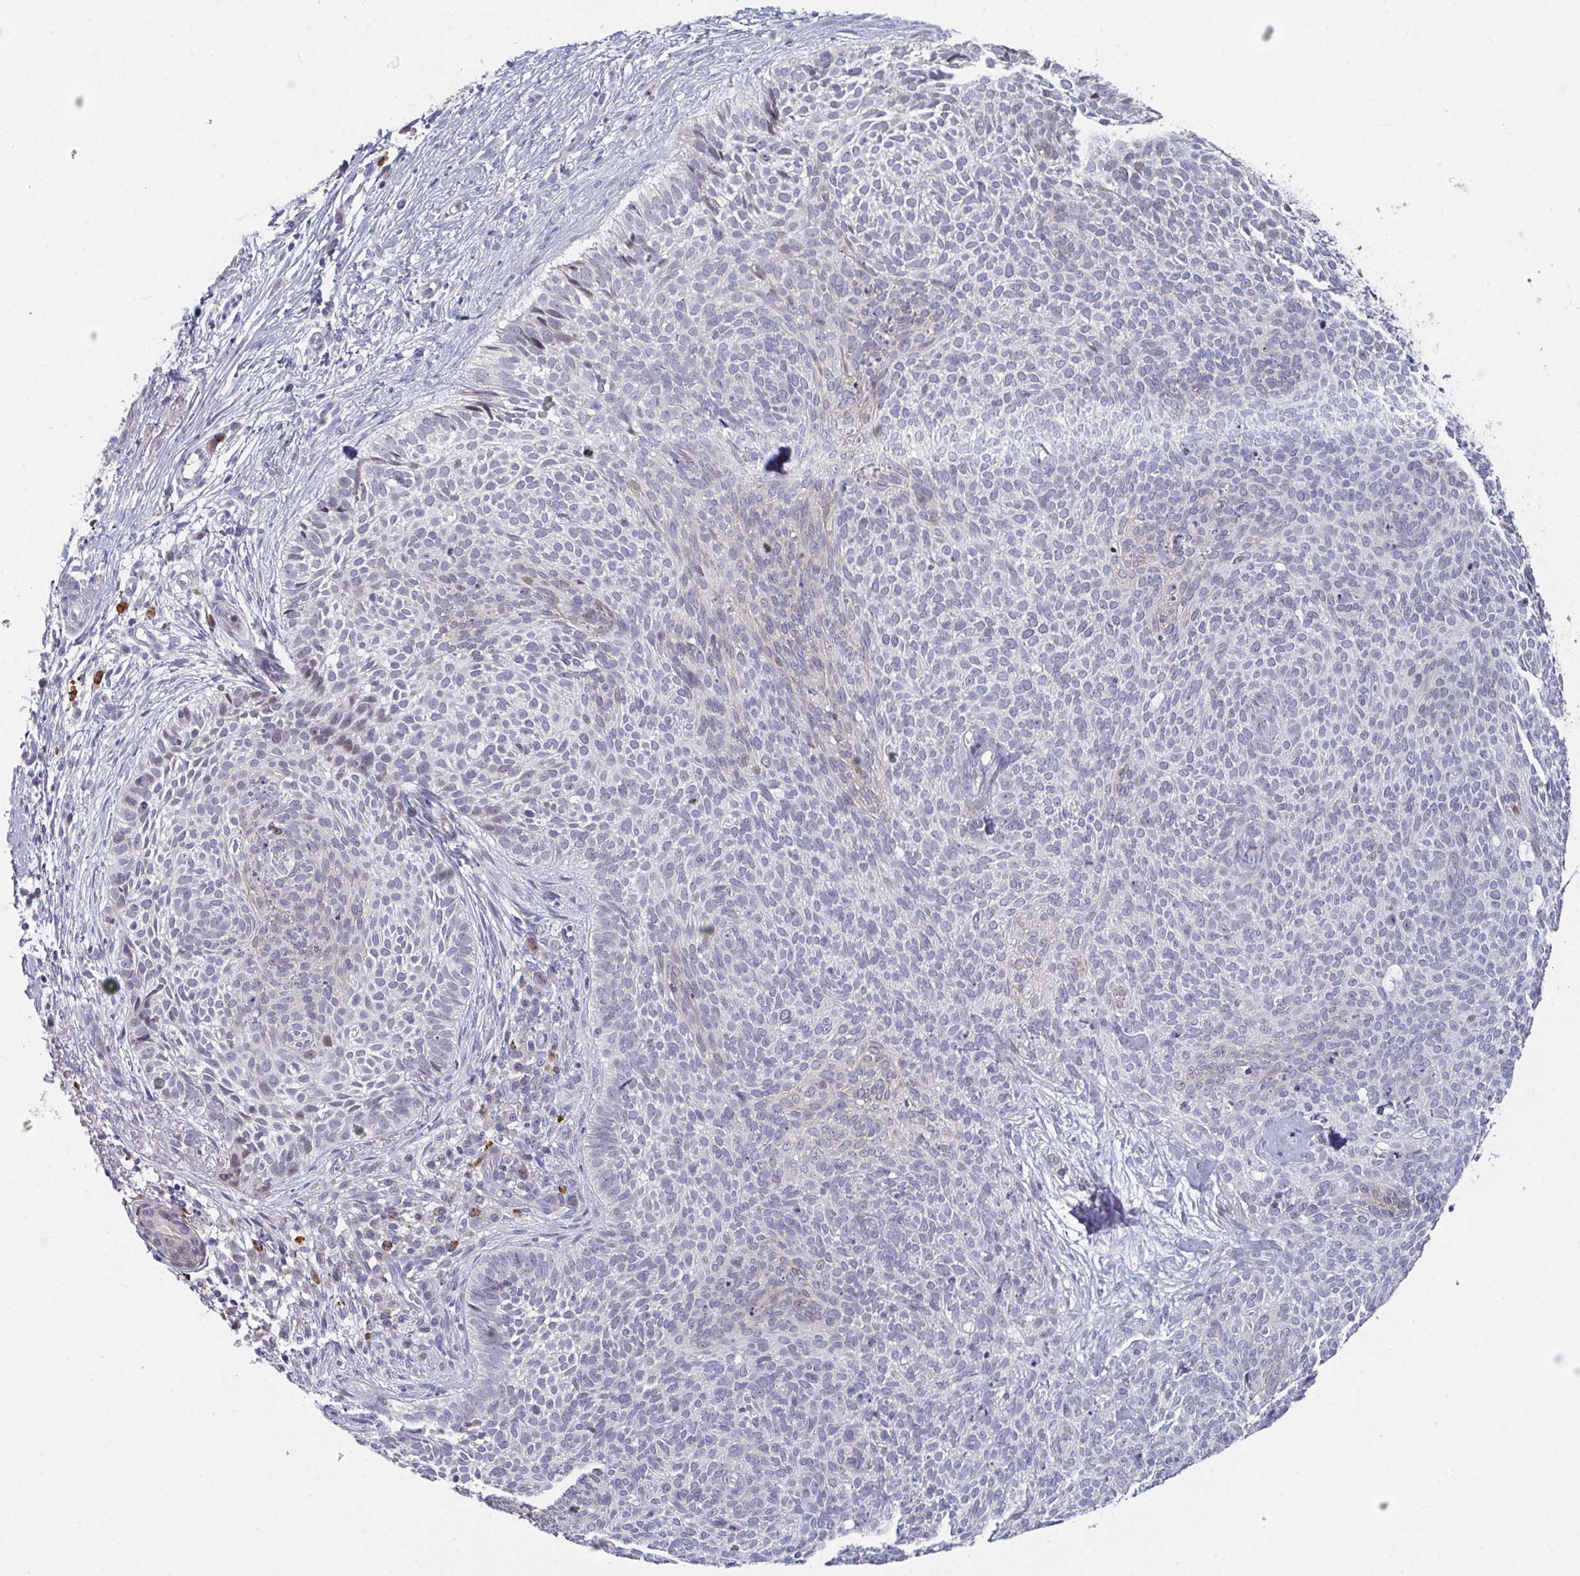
{"staining": {"intensity": "weak", "quantity": "<25%", "location": "nuclear"}, "tissue": "skin cancer", "cell_type": "Tumor cells", "image_type": "cancer", "snomed": [{"axis": "morphology", "description": "Basal cell carcinoma"}, {"axis": "topography", "description": "Skin"}, {"axis": "topography", "description": "Skin of face"}], "caption": "High power microscopy image of an immunohistochemistry image of basal cell carcinoma (skin), revealing no significant positivity in tumor cells.", "gene": "CENPT", "patient": {"sex": "female", "age": 82}}